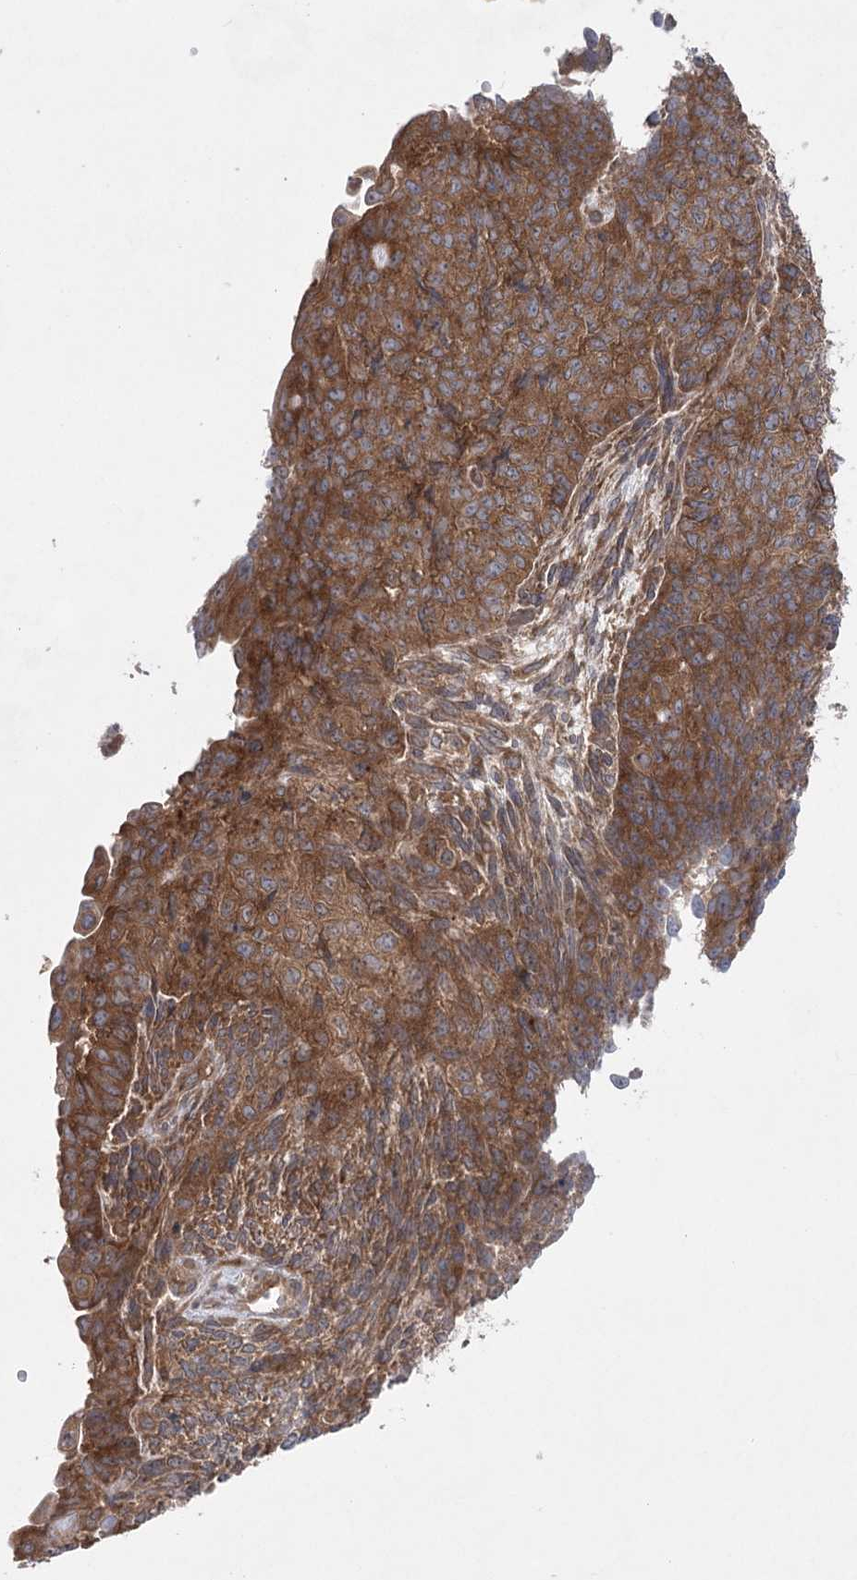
{"staining": {"intensity": "moderate", "quantity": ">75%", "location": "cytoplasmic/membranous"}, "tissue": "endometrial cancer", "cell_type": "Tumor cells", "image_type": "cancer", "snomed": [{"axis": "morphology", "description": "Adenocarcinoma, NOS"}, {"axis": "topography", "description": "Endometrium"}], "caption": "Brown immunohistochemical staining in endometrial cancer displays moderate cytoplasmic/membranous staining in about >75% of tumor cells.", "gene": "EIF3A", "patient": {"sex": "female", "age": 32}}